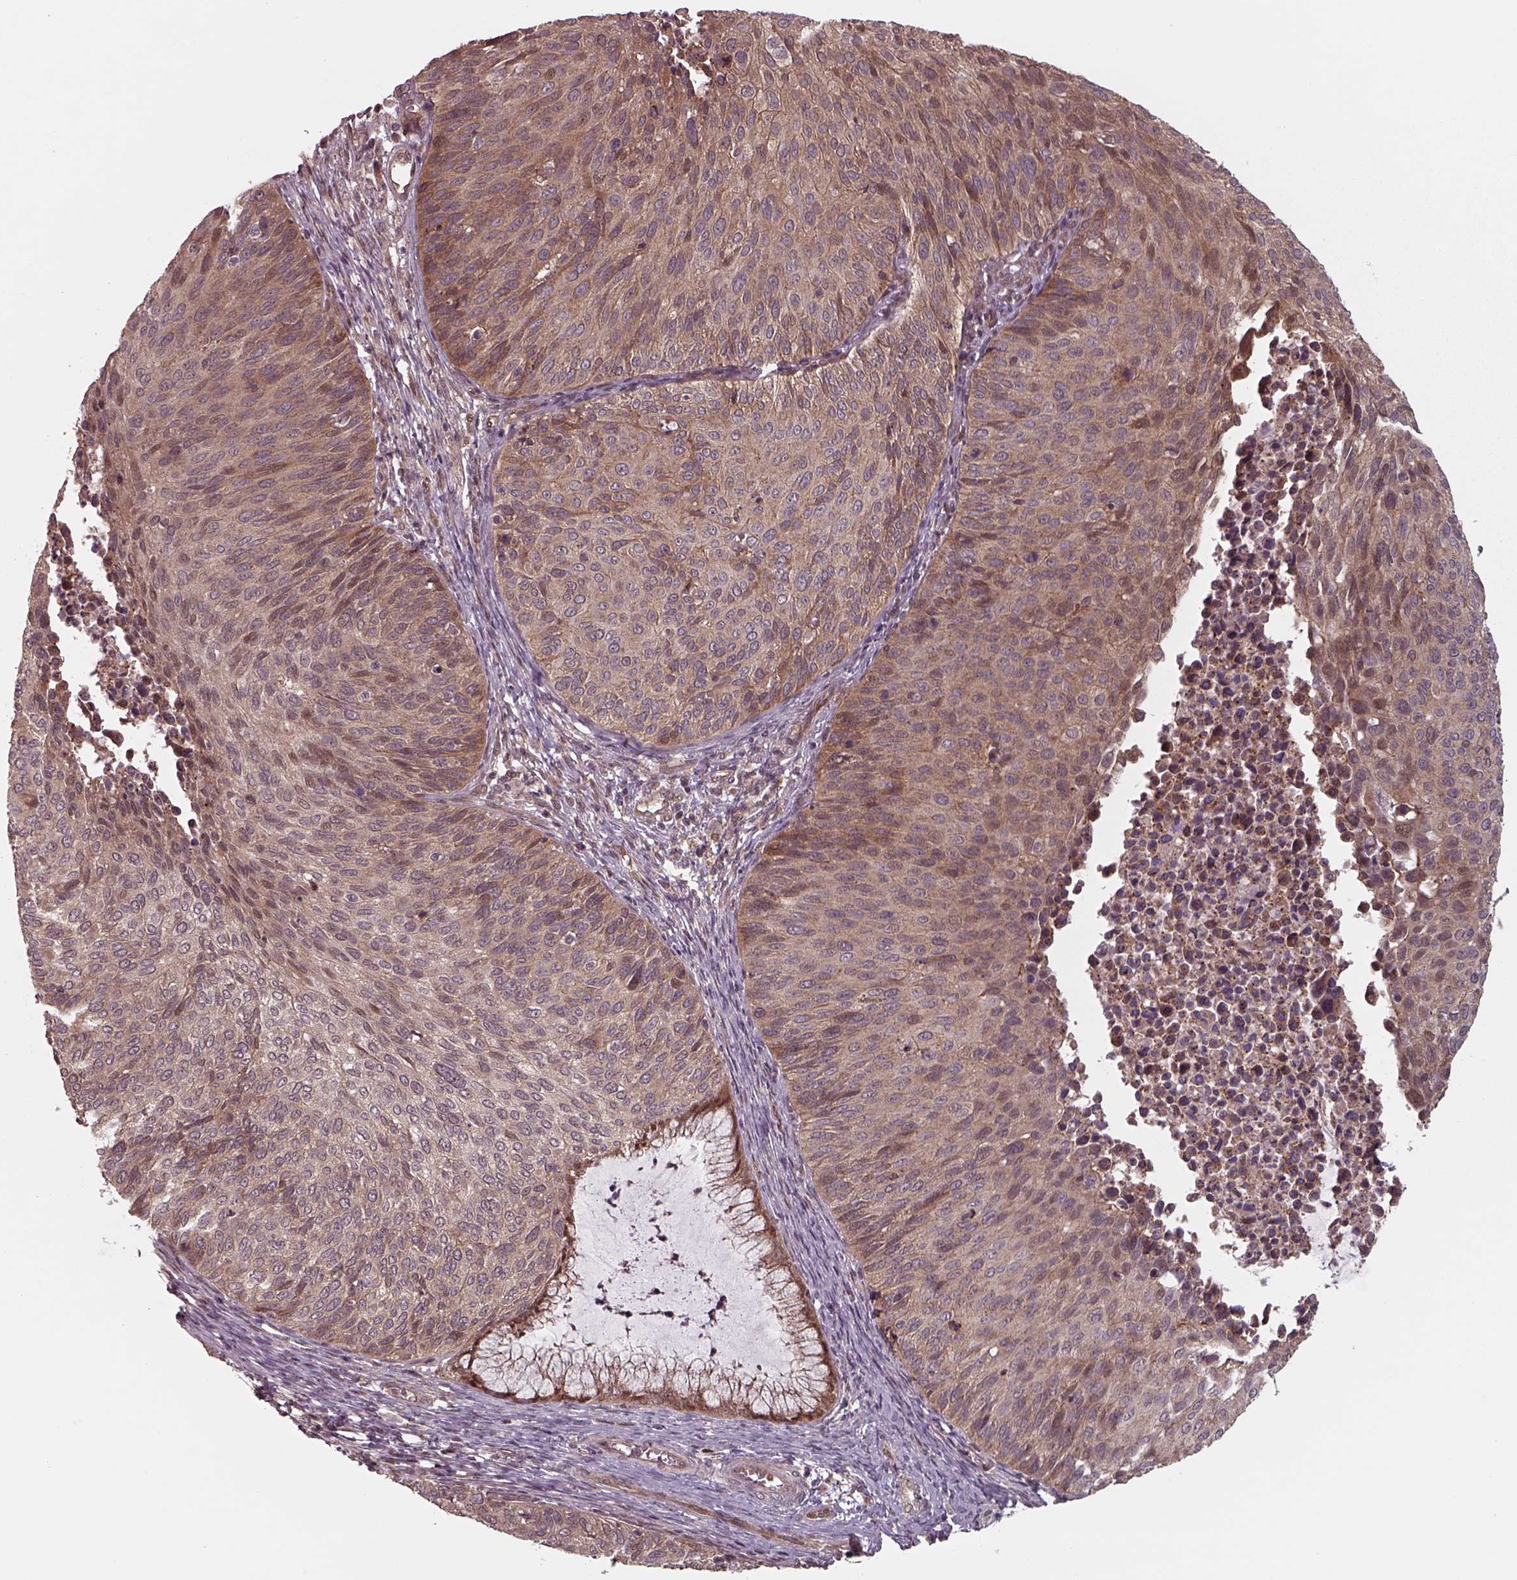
{"staining": {"intensity": "moderate", "quantity": ">75%", "location": "cytoplasmic/membranous"}, "tissue": "cervical cancer", "cell_type": "Tumor cells", "image_type": "cancer", "snomed": [{"axis": "morphology", "description": "Squamous cell carcinoma, NOS"}, {"axis": "topography", "description": "Cervix"}], "caption": "Squamous cell carcinoma (cervical) stained for a protein (brown) displays moderate cytoplasmic/membranous positive expression in about >75% of tumor cells.", "gene": "CHMP3", "patient": {"sex": "female", "age": 36}}